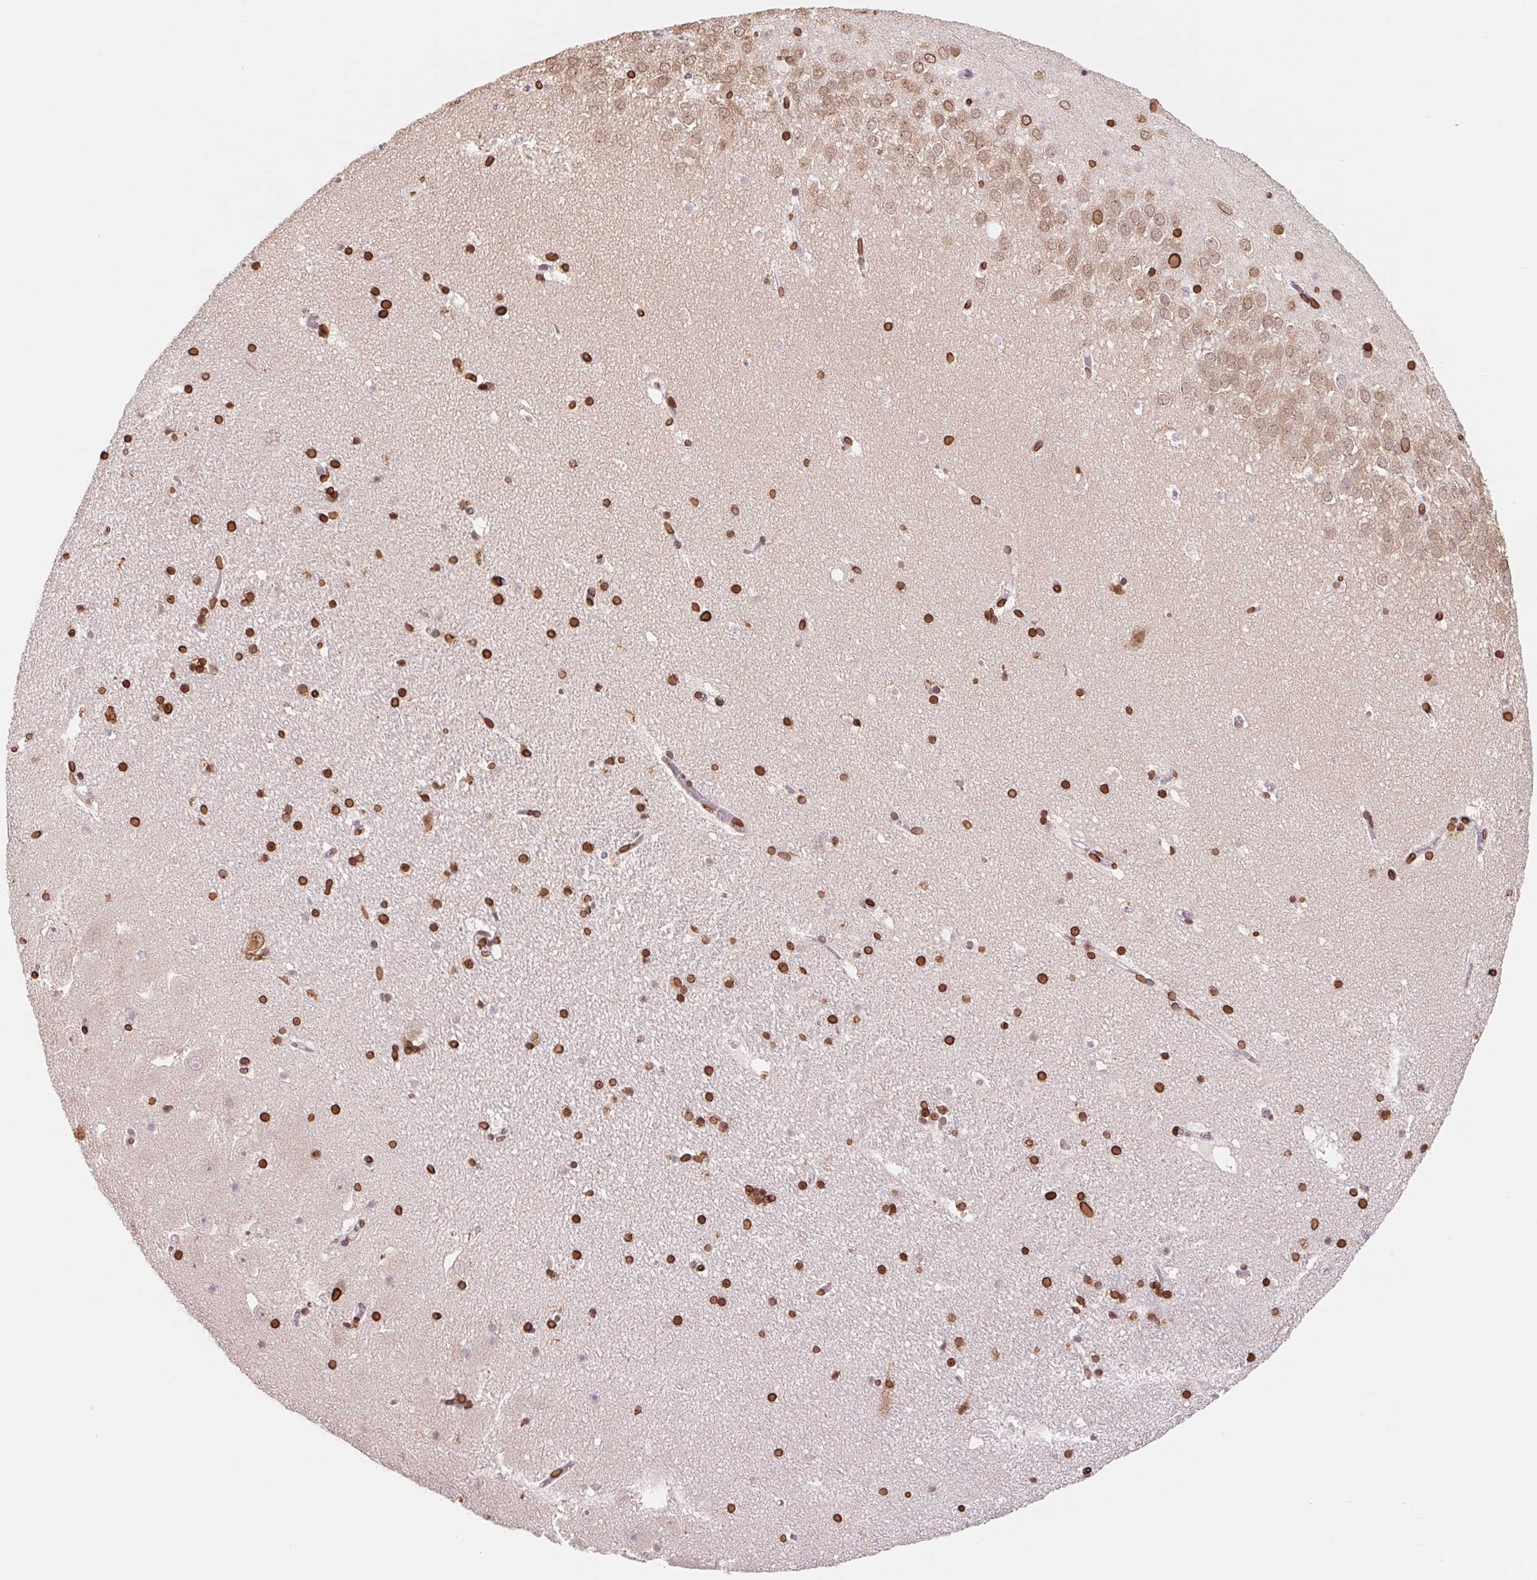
{"staining": {"intensity": "strong", "quantity": ">75%", "location": "cytoplasmic/membranous,nuclear"}, "tissue": "hippocampus", "cell_type": "Glial cells", "image_type": "normal", "snomed": [{"axis": "morphology", "description": "Normal tissue, NOS"}, {"axis": "topography", "description": "Hippocampus"}], "caption": "Protein expression analysis of unremarkable hippocampus demonstrates strong cytoplasmic/membranous,nuclear staining in about >75% of glial cells.", "gene": "LMNB2", "patient": {"sex": "female", "age": 42}}